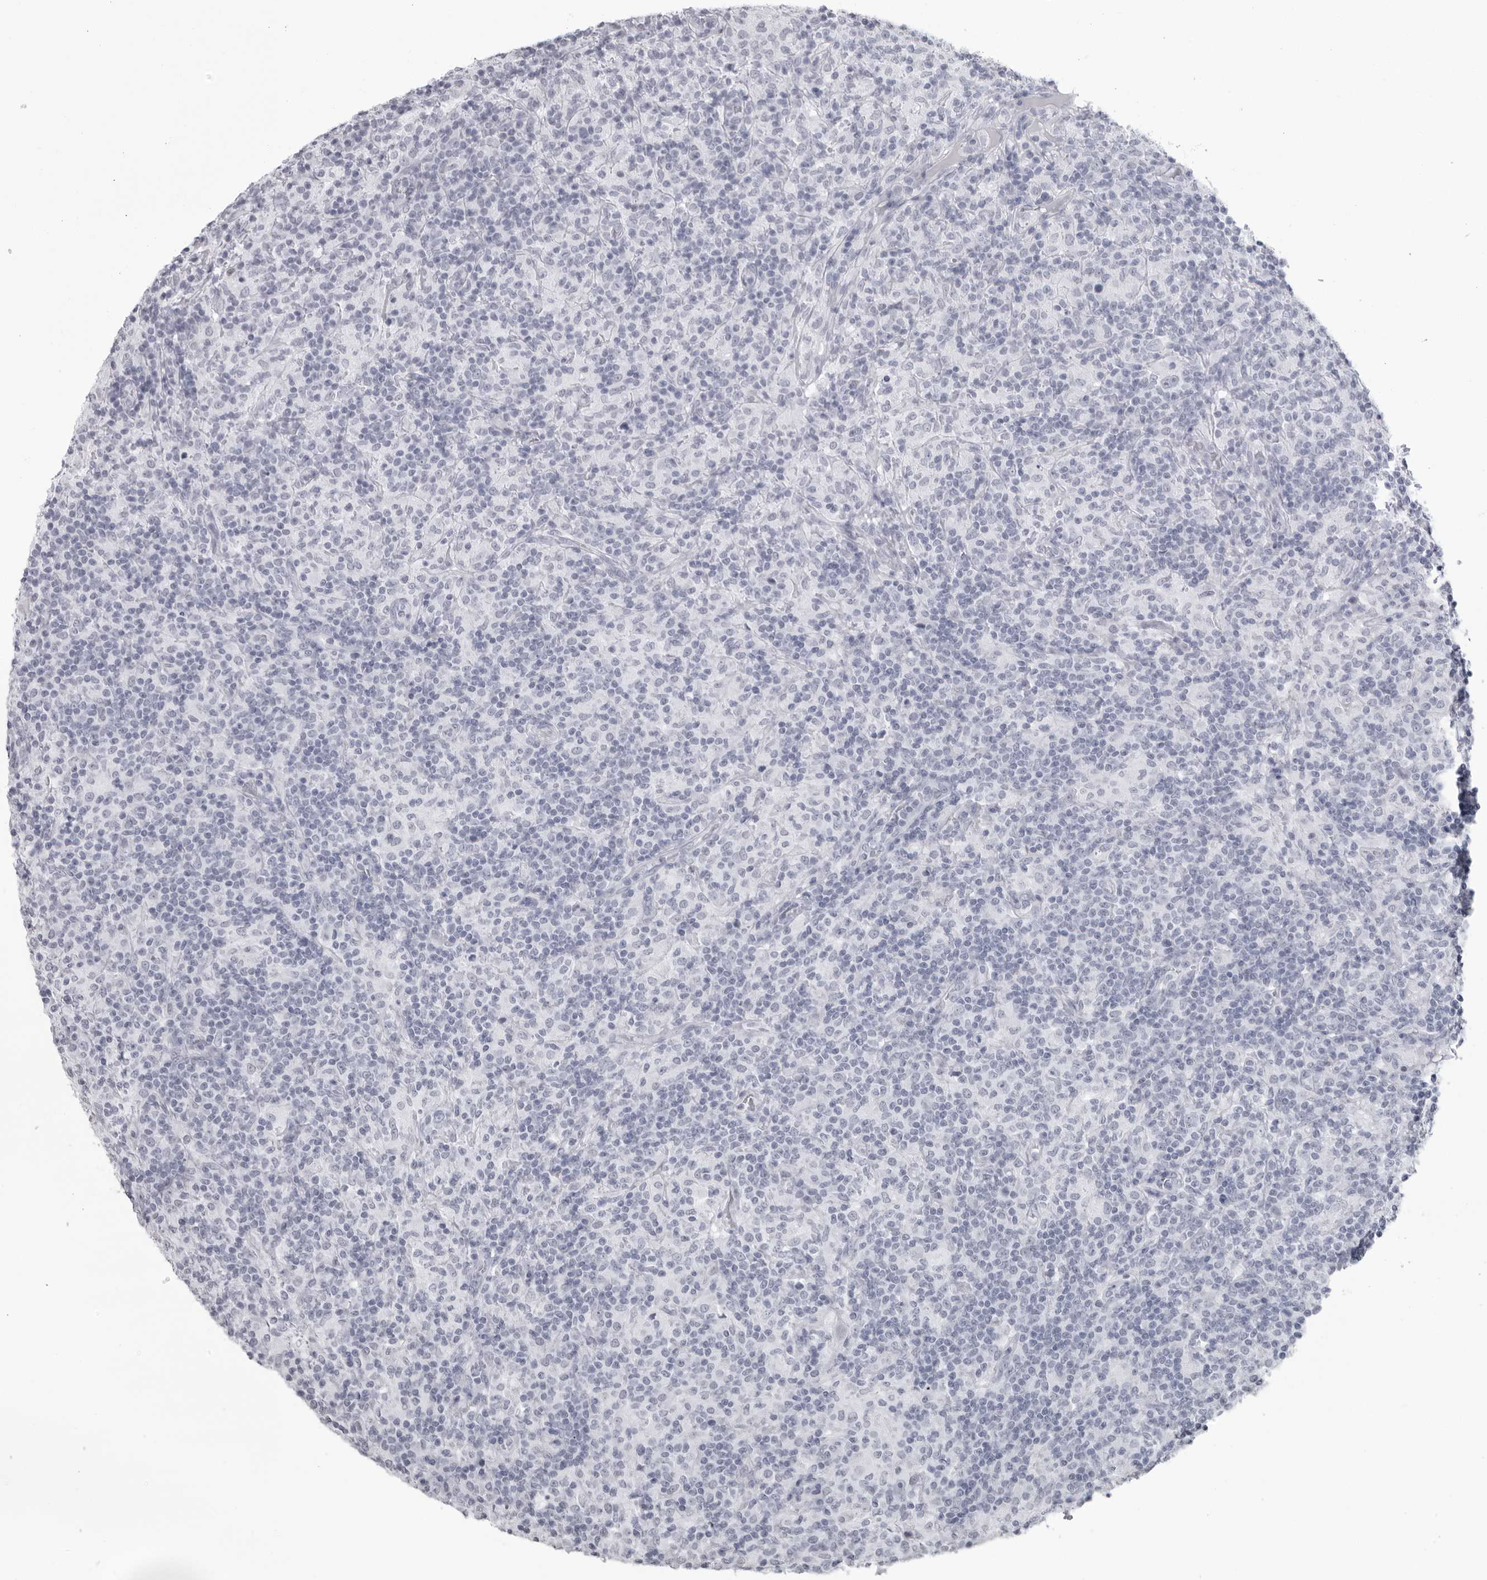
{"staining": {"intensity": "negative", "quantity": "none", "location": "none"}, "tissue": "lymphoma", "cell_type": "Tumor cells", "image_type": "cancer", "snomed": [{"axis": "morphology", "description": "Hodgkin's disease, NOS"}, {"axis": "topography", "description": "Lymph node"}], "caption": "Micrograph shows no protein staining in tumor cells of lymphoma tissue. Nuclei are stained in blue.", "gene": "ESPN", "patient": {"sex": "male", "age": 70}}